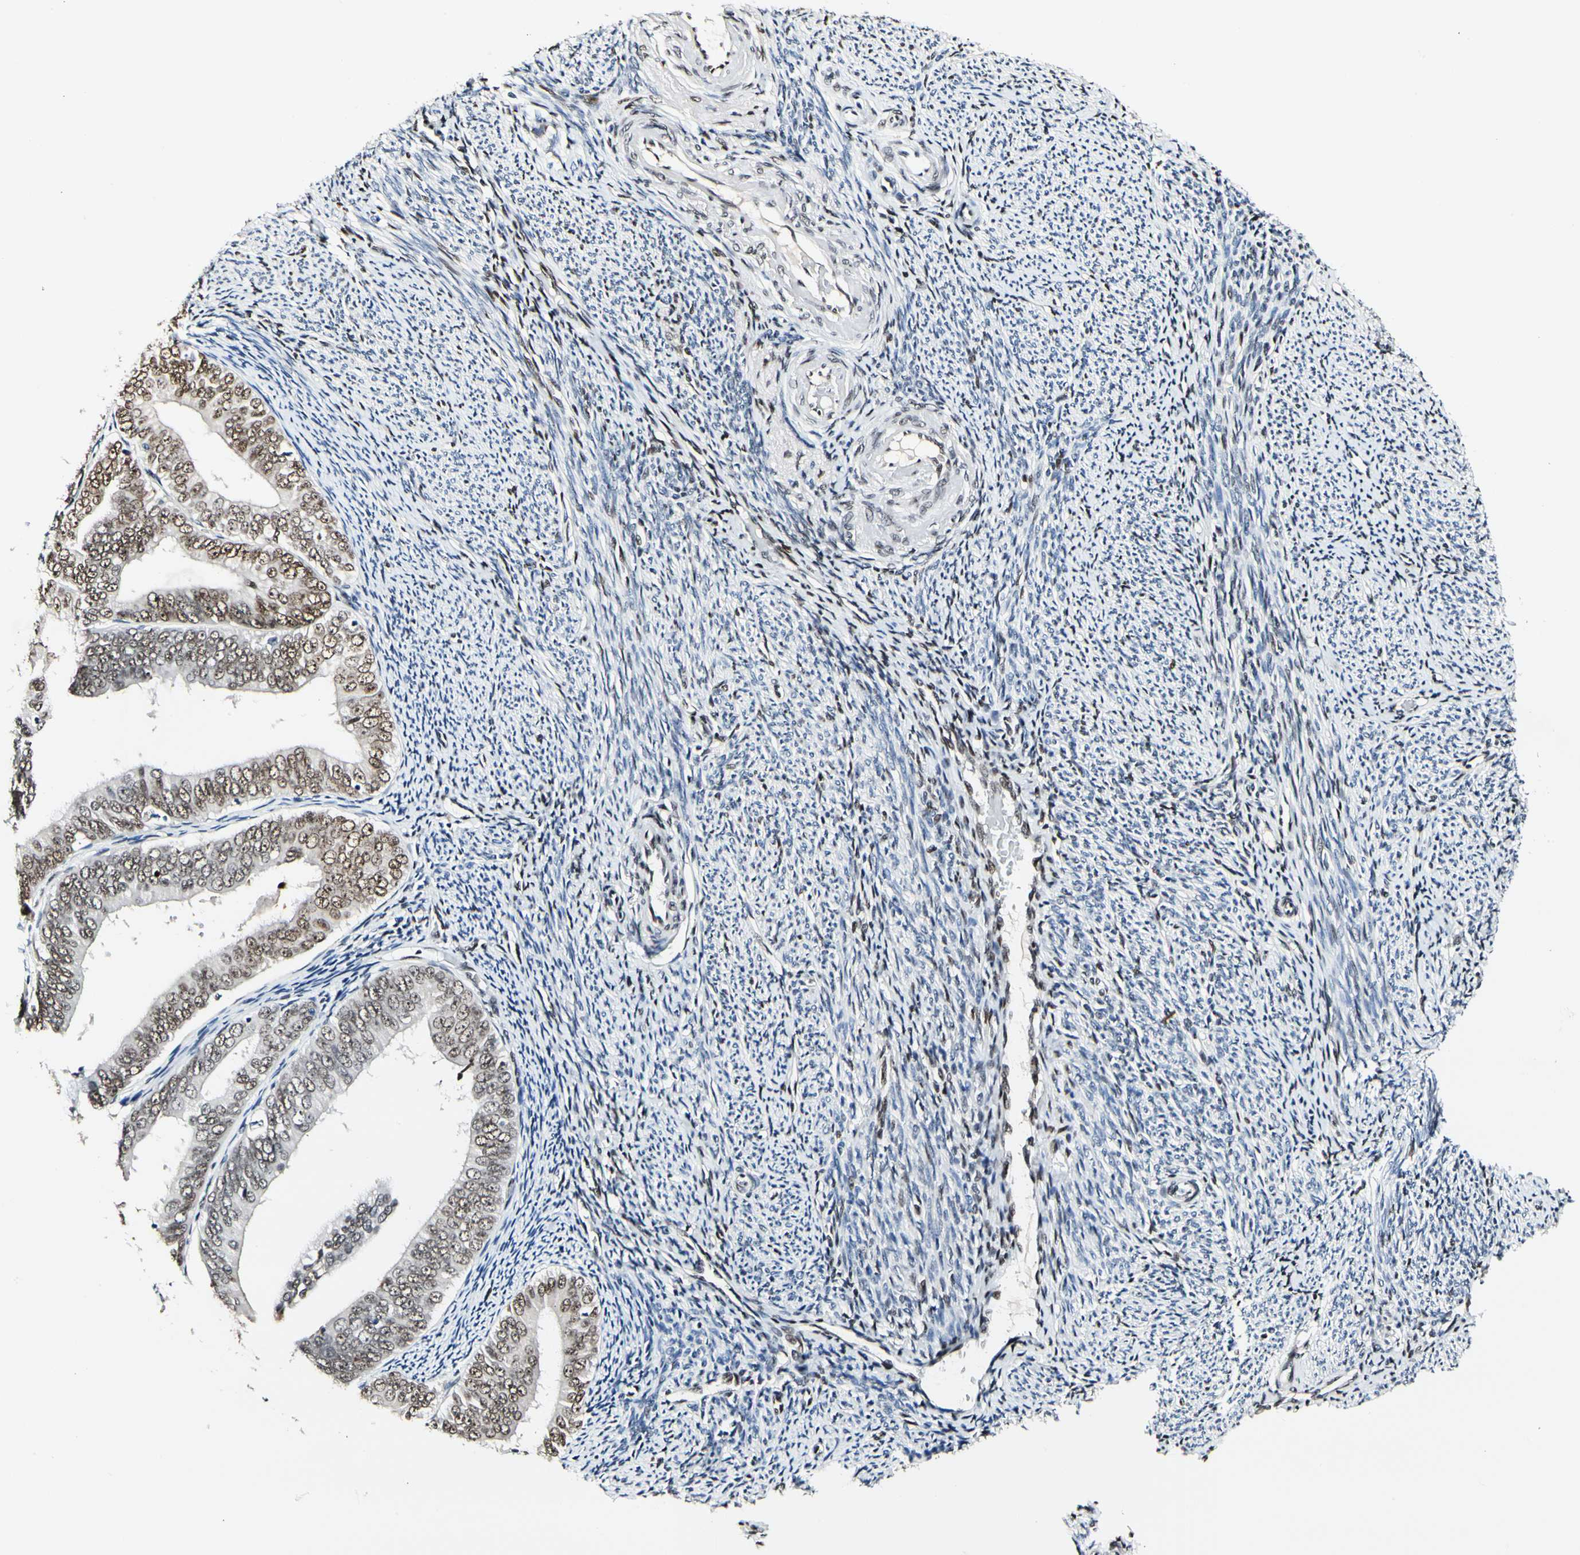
{"staining": {"intensity": "moderate", "quantity": ">75%", "location": "nuclear"}, "tissue": "endometrial cancer", "cell_type": "Tumor cells", "image_type": "cancer", "snomed": [{"axis": "morphology", "description": "Adenocarcinoma, NOS"}, {"axis": "topography", "description": "Endometrium"}], "caption": "Protein expression analysis of endometrial cancer displays moderate nuclear expression in approximately >75% of tumor cells.", "gene": "NFIA", "patient": {"sex": "female", "age": 63}}